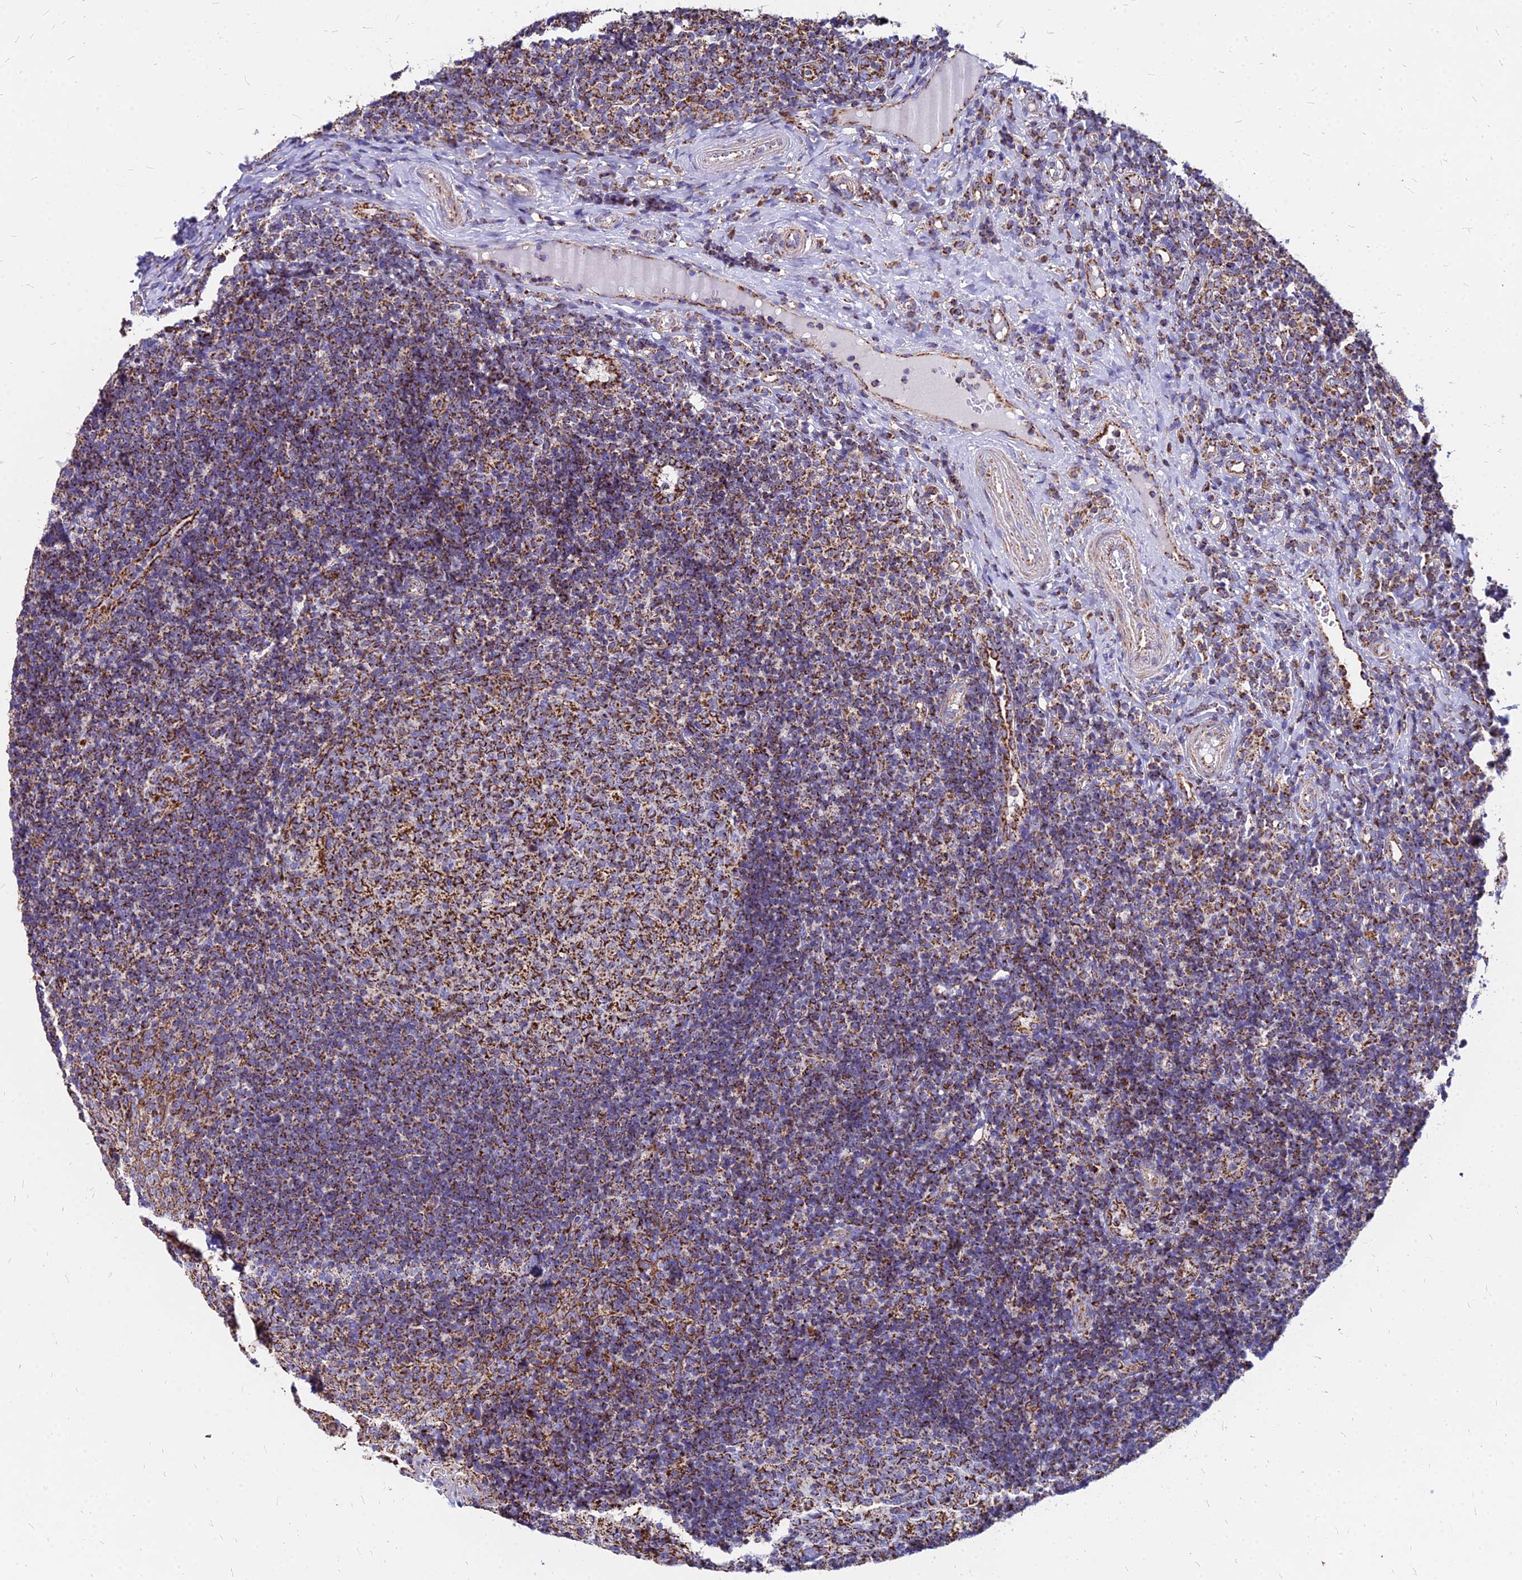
{"staining": {"intensity": "strong", "quantity": "25%-75%", "location": "cytoplasmic/membranous"}, "tissue": "tonsil", "cell_type": "Germinal center cells", "image_type": "normal", "snomed": [{"axis": "morphology", "description": "Normal tissue, NOS"}, {"axis": "topography", "description": "Tonsil"}], "caption": "An image of human tonsil stained for a protein demonstrates strong cytoplasmic/membranous brown staining in germinal center cells. Nuclei are stained in blue.", "gene": "DLD", "patient": {"sex": "female", "age": 40}}